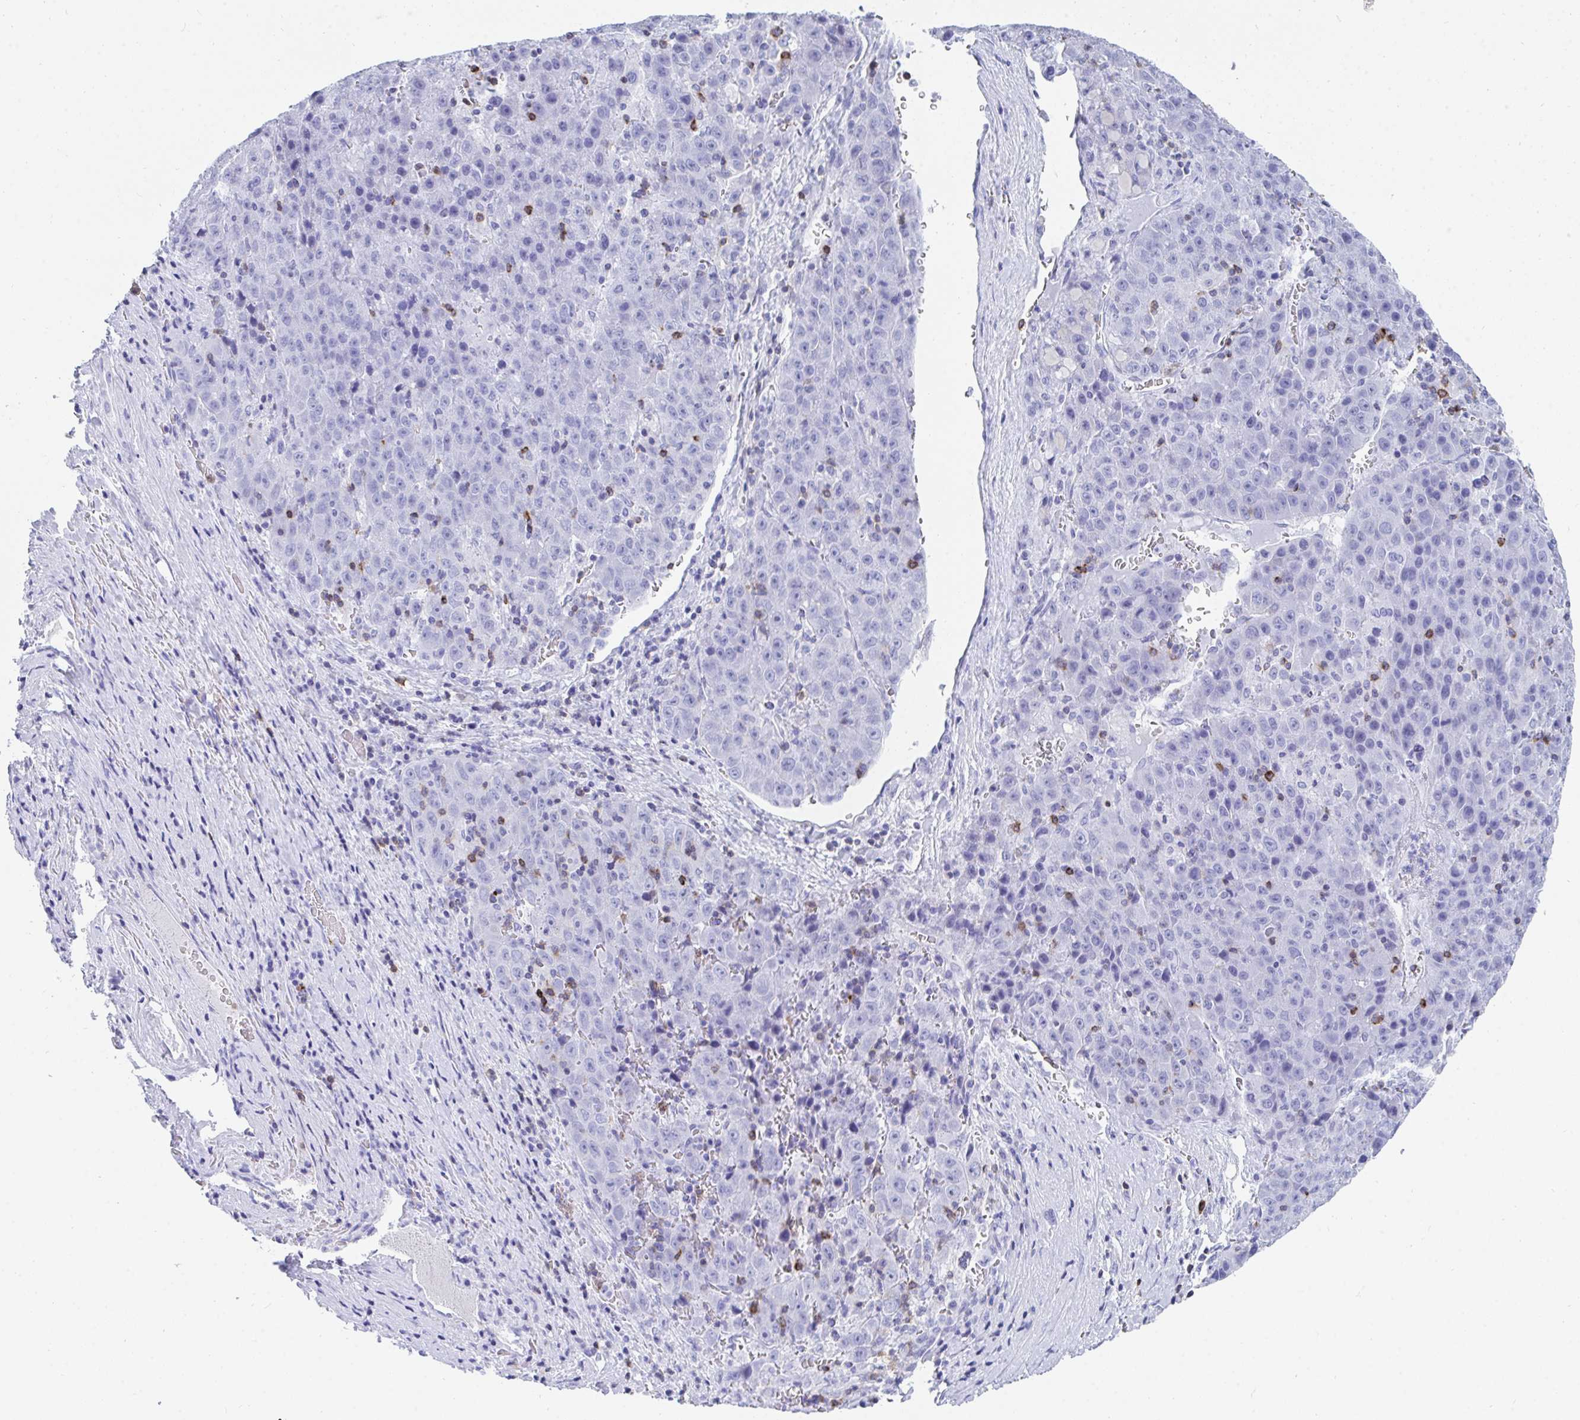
{"staining": {"intensity": "negative", "quantity": "none", "location": "none"}, "tissue": "liver cancer", "cell_type": "Tumor cells", "image_type": "cancer", "snomed": [{"axis": "morphology", "description": "Carcinoma, Hepatocellular, NOS"}, {"axis": "topography", "description": "Liver"}], "caption": "Tumor cells show no significant expression in liver cancer (hepatocellular carcinoma). (Stains: DAB (3,3'-diaminobenzidine) immunohistochemistry (IHC) with hematoxylin counter stain, Microscopy: brightfield microscopy at high magnification).", "gene": "CD7", "patient": {"sex": "female", "age": 53}}